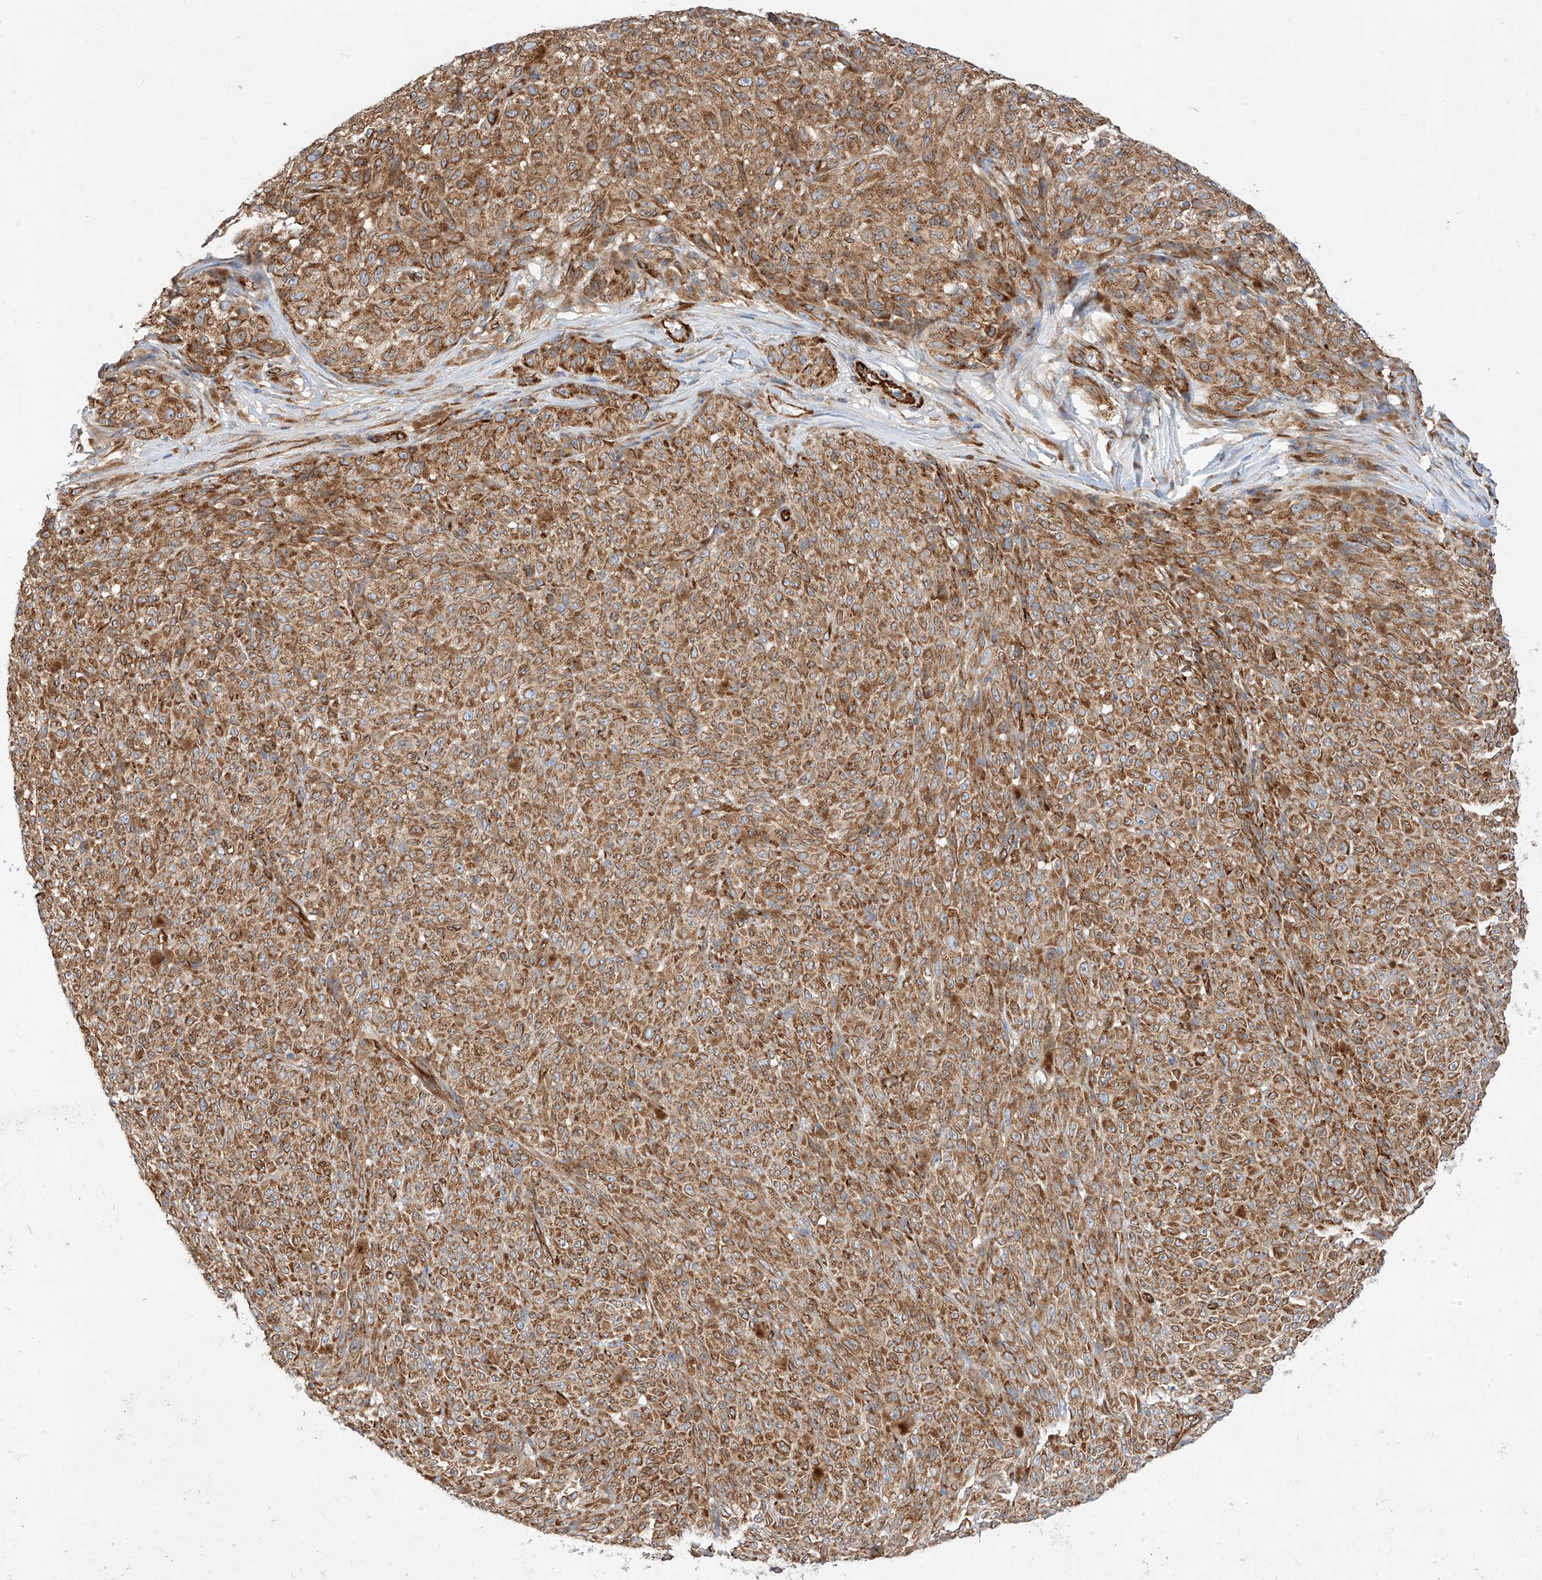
{"staining": {"intensity": "moderate", "quantity": ">75%", "location": "cytoplasmic/membranous"}, "tissue": "melanoma", "cell_type": "Tumor cells", "image_type": "cancer", "snomed": [{"axis": "morphology", "description": "Malignant melanoma, NOS"}, {"axis": "topography", "description": "Skin"}], "caption": "This histopathology image displays IHC staining of human melanoma, with medium moderate cytoplasmic/membranous positivity in approximately >75% of tumor cells.", "gene": "CSGALNACT2", "patient": {"sex": "female", "age": 82}}